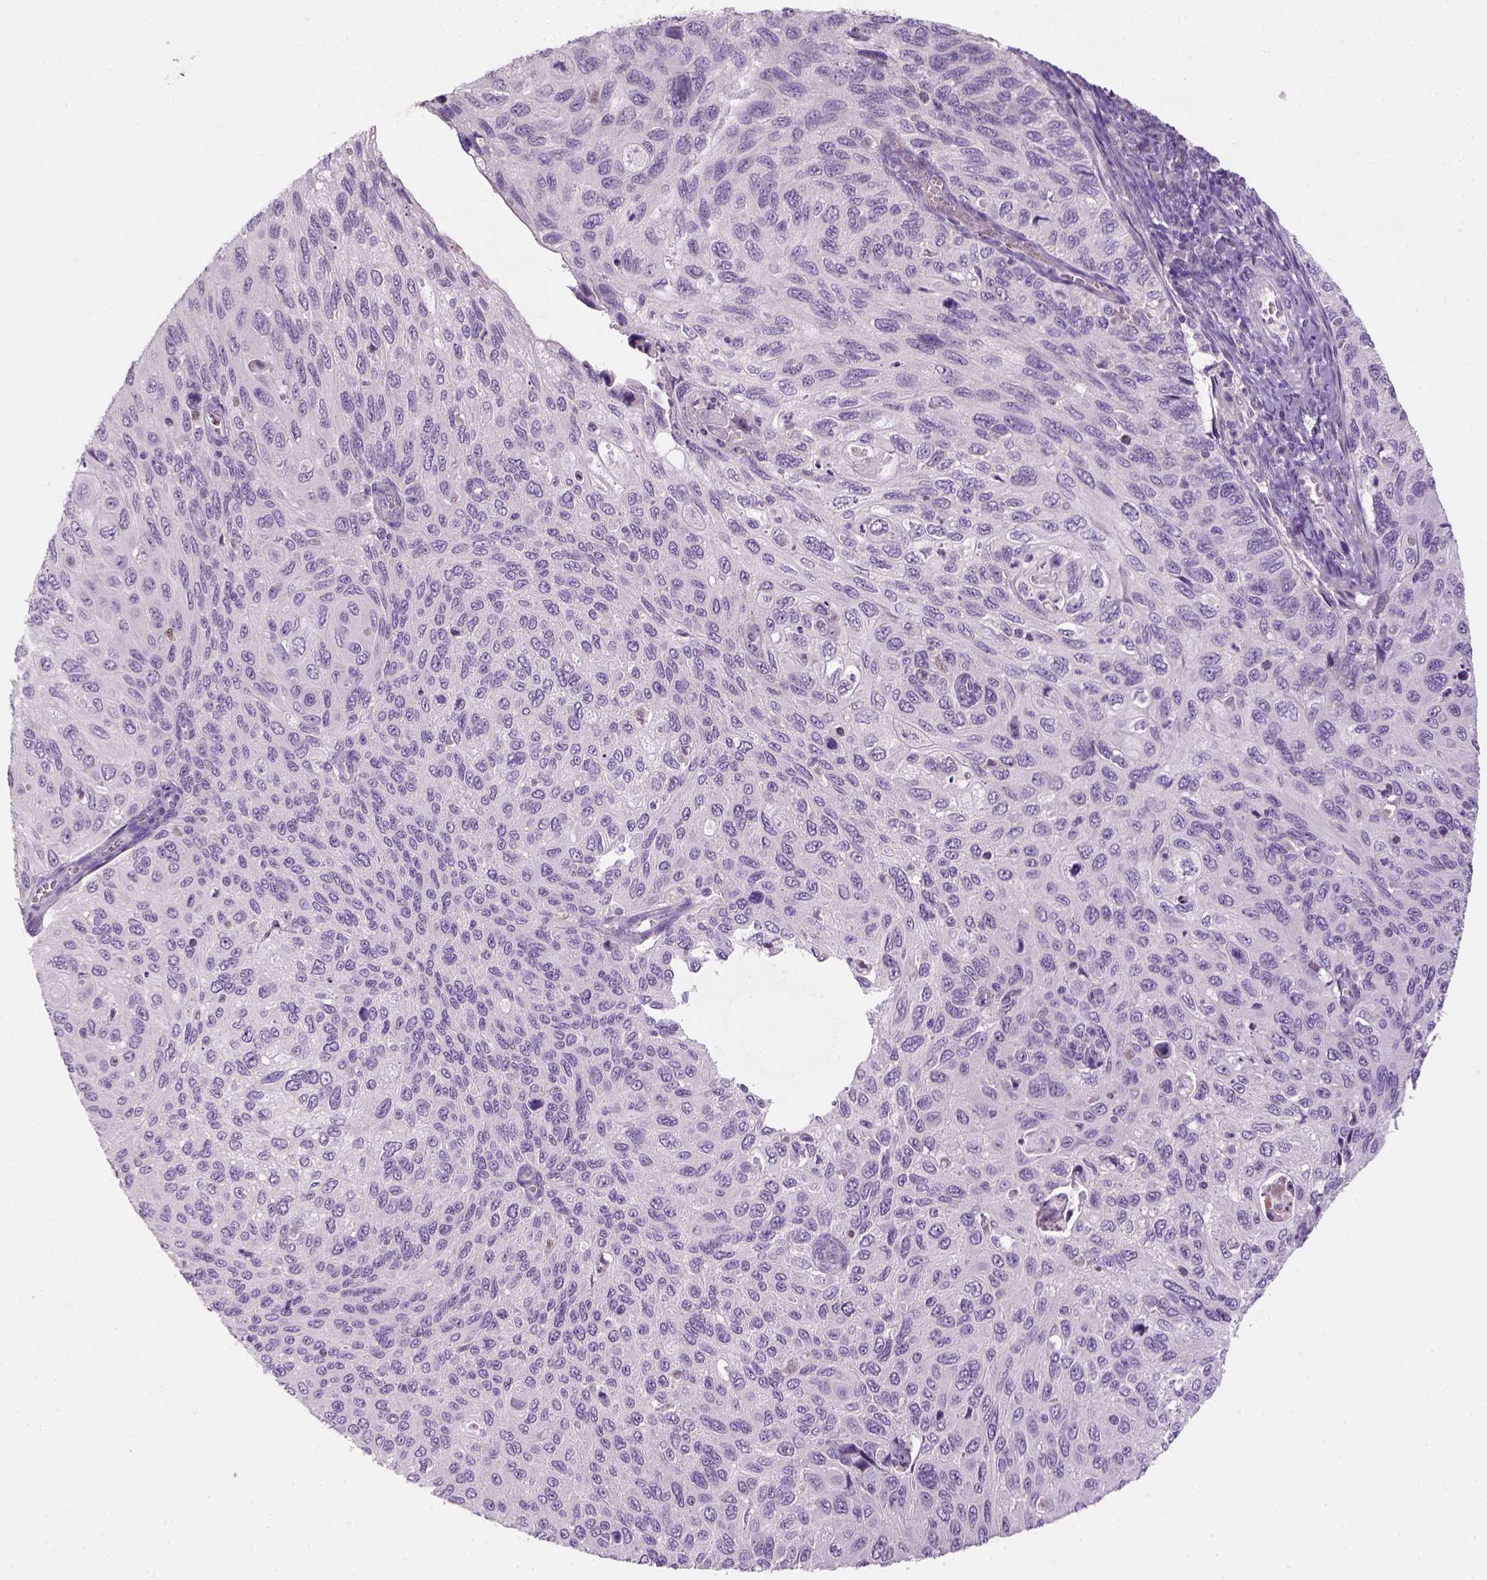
{"staining": {"intensity": "negative", "quantity": "none", "location": "none"}, "tissue": "cervical cancer", "cell_type": "Tumor cells", "image_type": "cancer", "snomed": [{"axis": "morphology", "description": "Squamous cell carcinoma, NOS"}, {"axis": "topography", "description": "Cervix"}], "caption": "There is no significant positivity in tumor cells of squamous cell carcinoma (cervical).", "gene": "GFI1B", "patient": {"sex": "female", "age": 70}}